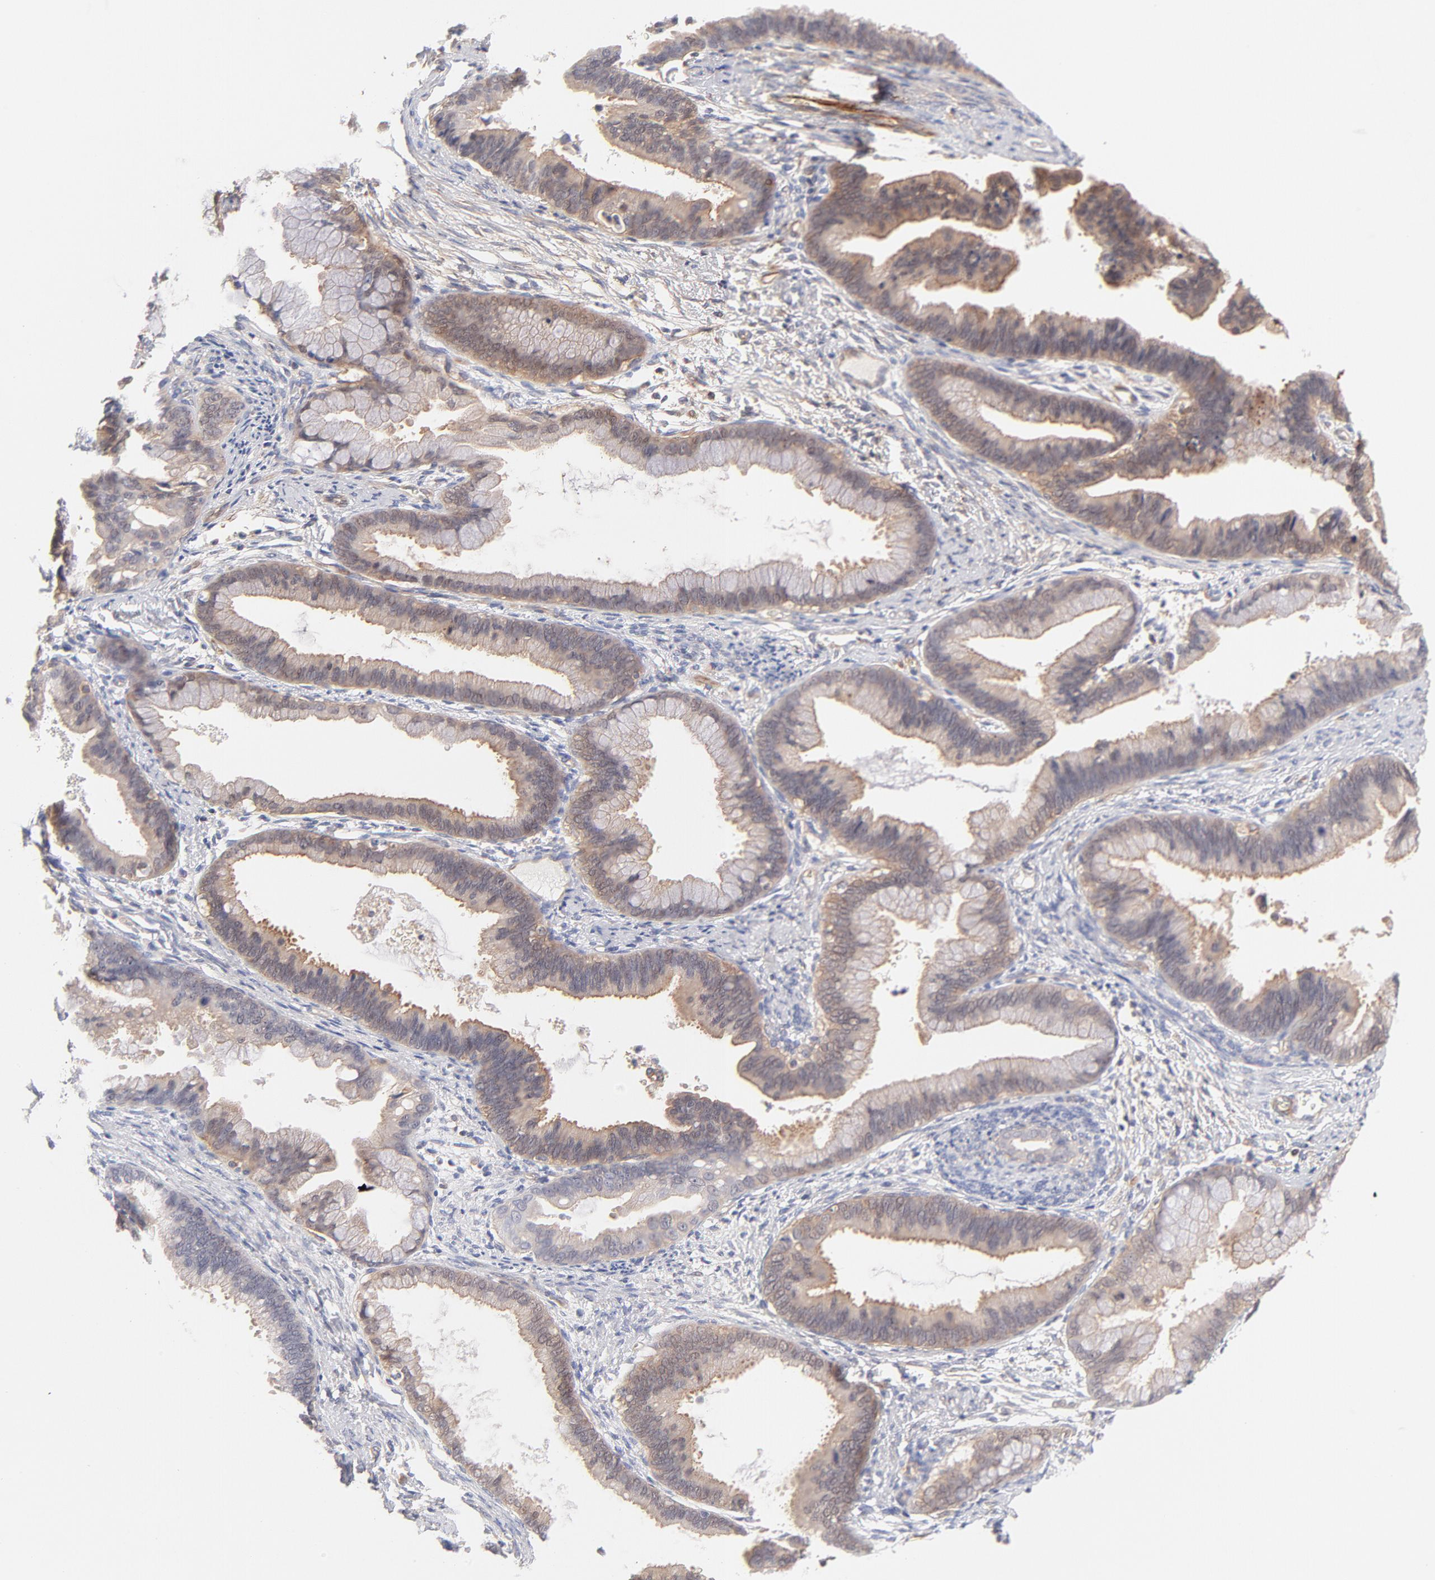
{"staining": {"intensity": "weak", "quantity": ">75%", "location": "cytoplasmic/membranous"}, "tissue": "cervical cancer", "cell_type": "Tumor cells", "image_type": "cancer", "snomed": [{"axis": "morphology", "description": "Adenocarcinoma, NOS"}, {"axis": "topography", "description": "Cervix"}], "caption": "Brown immunohistochemical staining in human cervical cancer exhibits weak cytoplasmic/membranous staining in about >75% of tumor cells.", "gene": "LDLRAP1", "patient": {"sex": "female", "age": 47}}